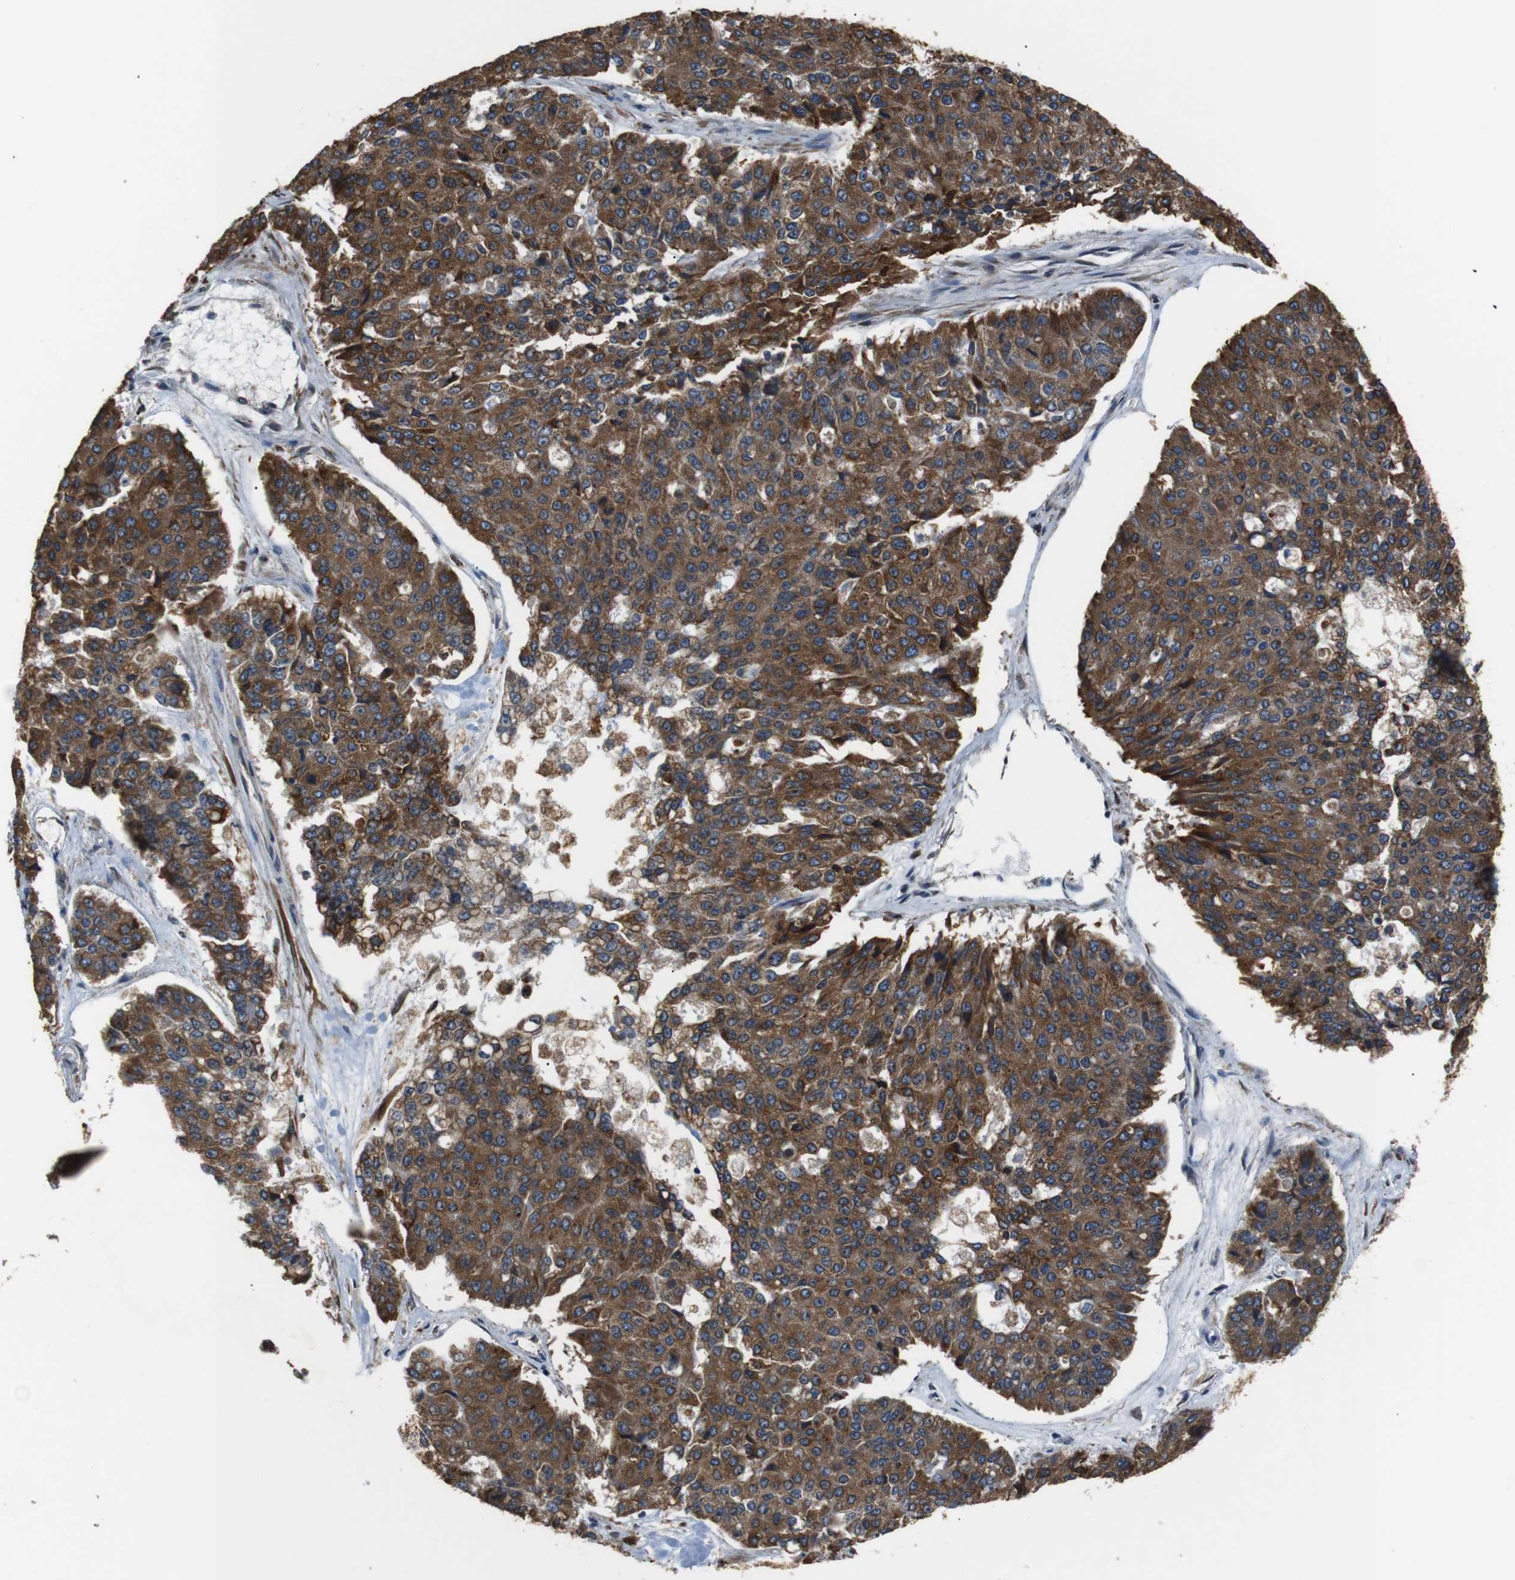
{"staining": {"intensity": "strong", "quantity": ">75%", "location": "cytoplasmic/membranous"}, "tissue": "pancreatic cancer", "cell_type": "Tumor cells", "image_type": "cancer", "snomed": [{"axis": "morphology", "description": "Adenocarcinoma, NOS"}, {"axis": "topography", "description": "Pancreas"}], "caption": "Pancreatic cancer tissue displays strong cytoplasmic/membranous staining in about >75% of tumor cells, visualized by immunohistochemistry. (brown staining indicates protein expression, while blue staining denotes nuclei).", "gene": "TMED2", "patient": {"sex": "male", "age": 50}}